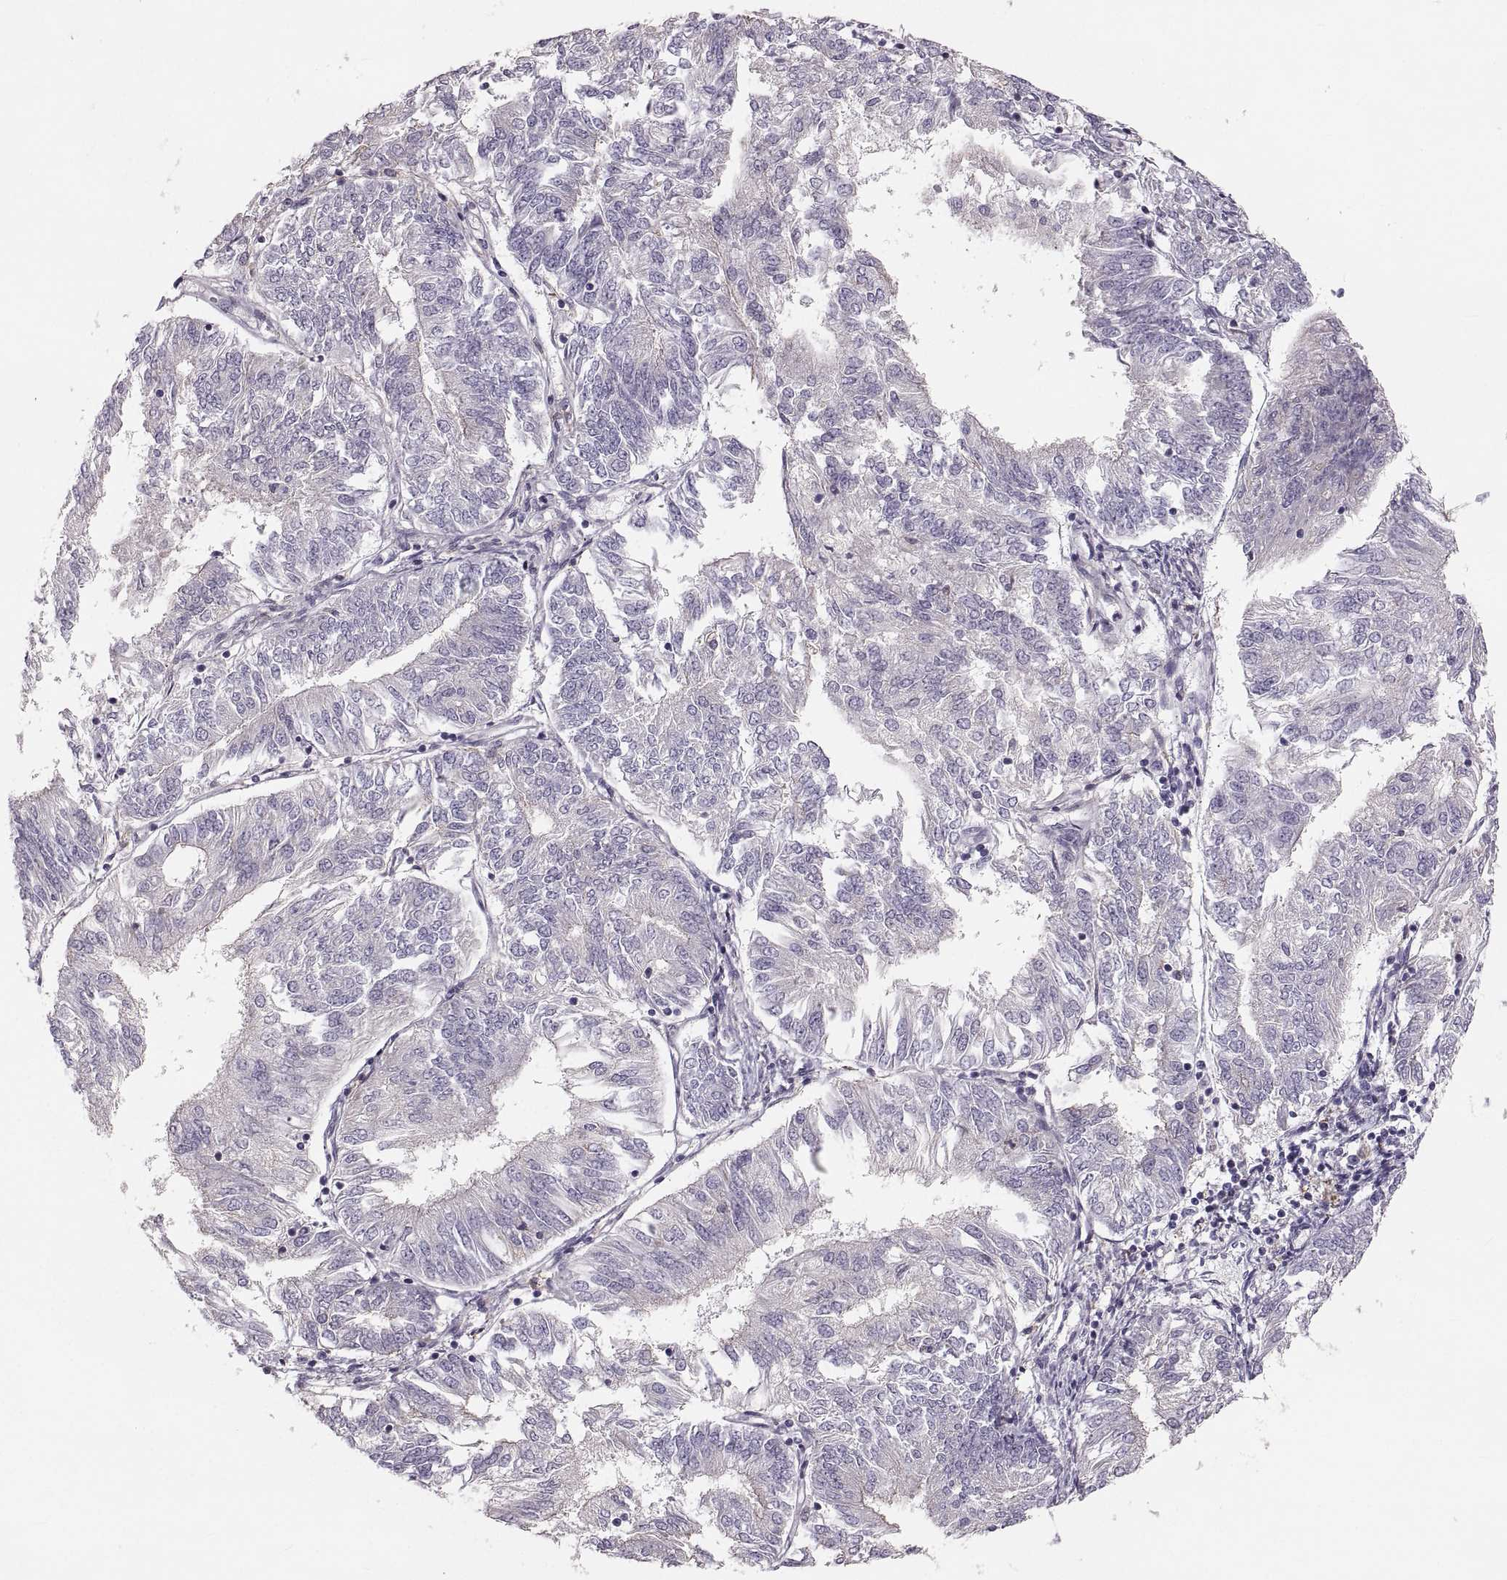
{"staining": {"intensity": "negative", "quantity": "none", "location": "none"}, "tissue": "endometrial cancer", "cell_type": "Tumor cells", "image_type": "cancer", "snomed": [{"axis": "morphology", "description": "Adenocarcinoma, NOS"}, {"axis": "topography", "description": "Endometrium"}], "caption": "A photomicrograph of endometrial adenocarcinoma stained for a protein exhibits no brown staining in tumor cells.", "gene": "RUNDC3A", "patient": {"sex": "female", "age": 58}}